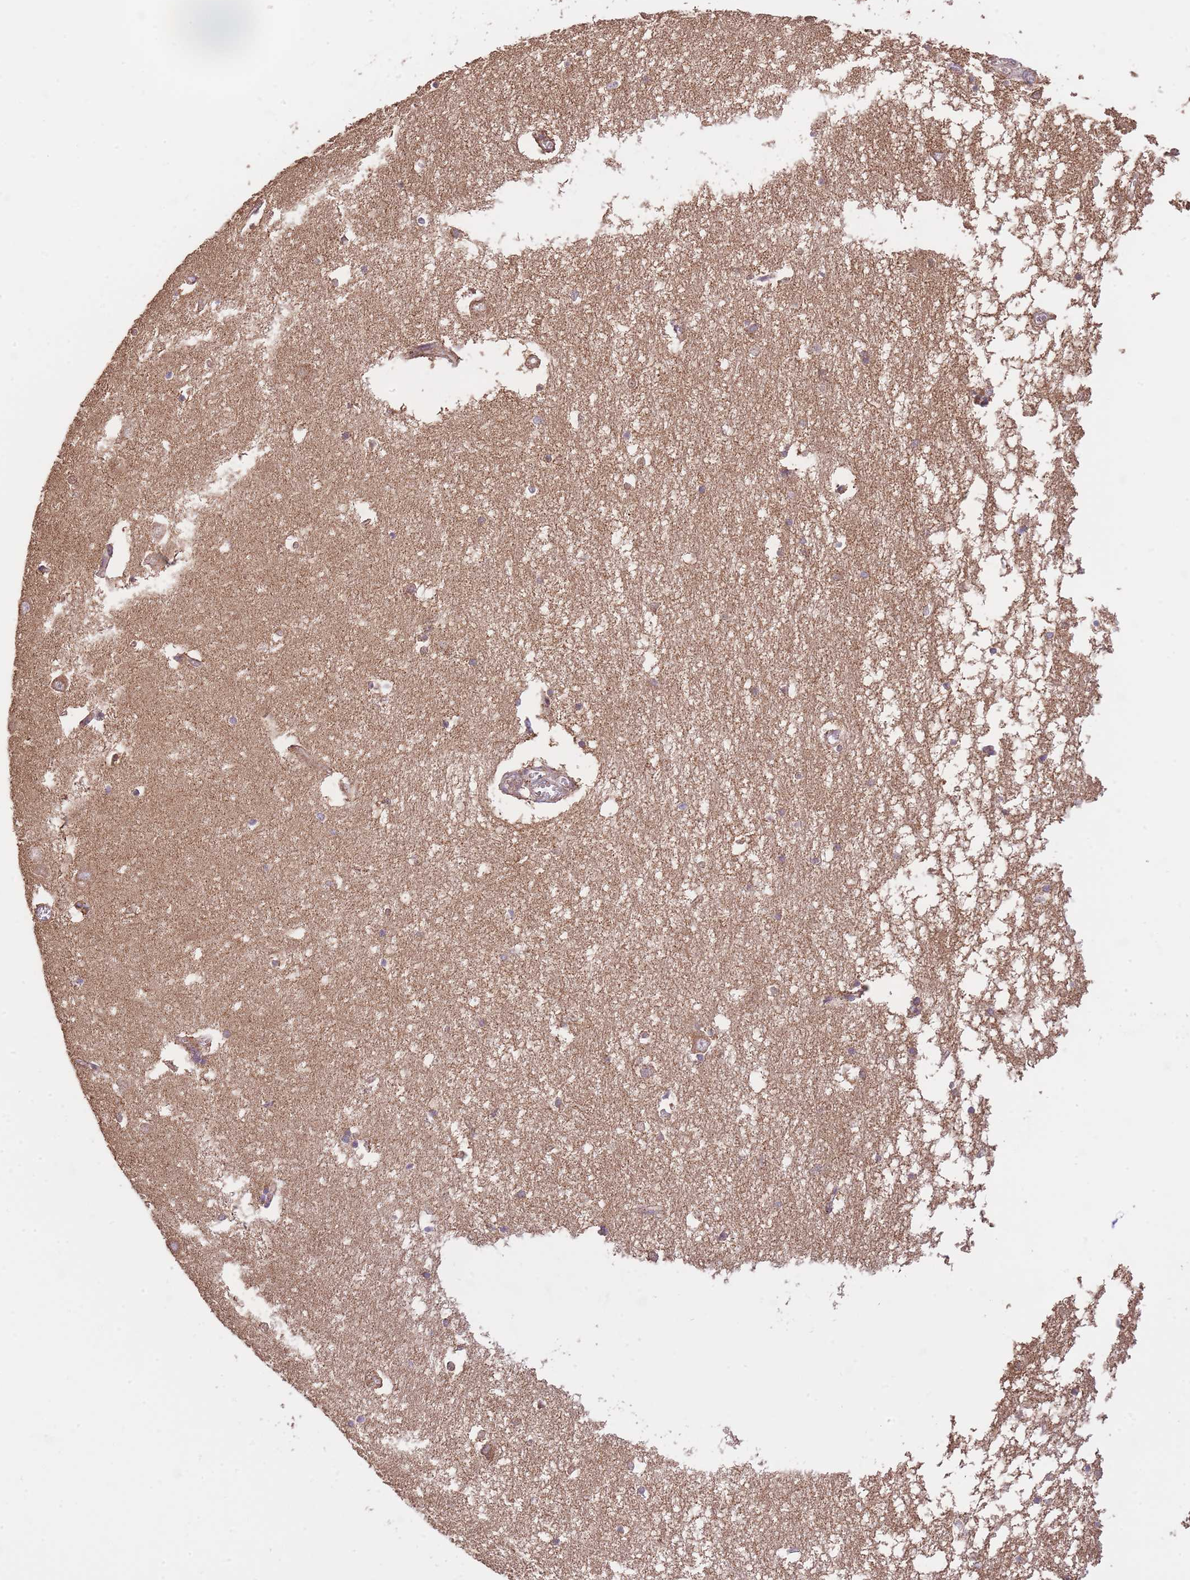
{"staining": {"intensity": "negative", "quantity": "none", "location": "none"}, "tissue": "hippocampus", "cell_type": "Glial cells", "image_type": "normal", "snomed": [{"axis": "morphology", "description": "Normal tissue, NOS"}, {"axis": "topography", "description": "Hippocampus"}], "caption": "High magnification brightfield microscopy of unremarkable hippocampus stained with DAB (brown) and counterstained with hematoxylin (blue): glial cells show no significant expression. The staining was performed using DAB to visualize the protein expression in brown, while the nuclei were stained in blue with hematoxylin (Magnification: 20x).", "gene": "PREP", "patient": {"sex": "male", "age": 70}}